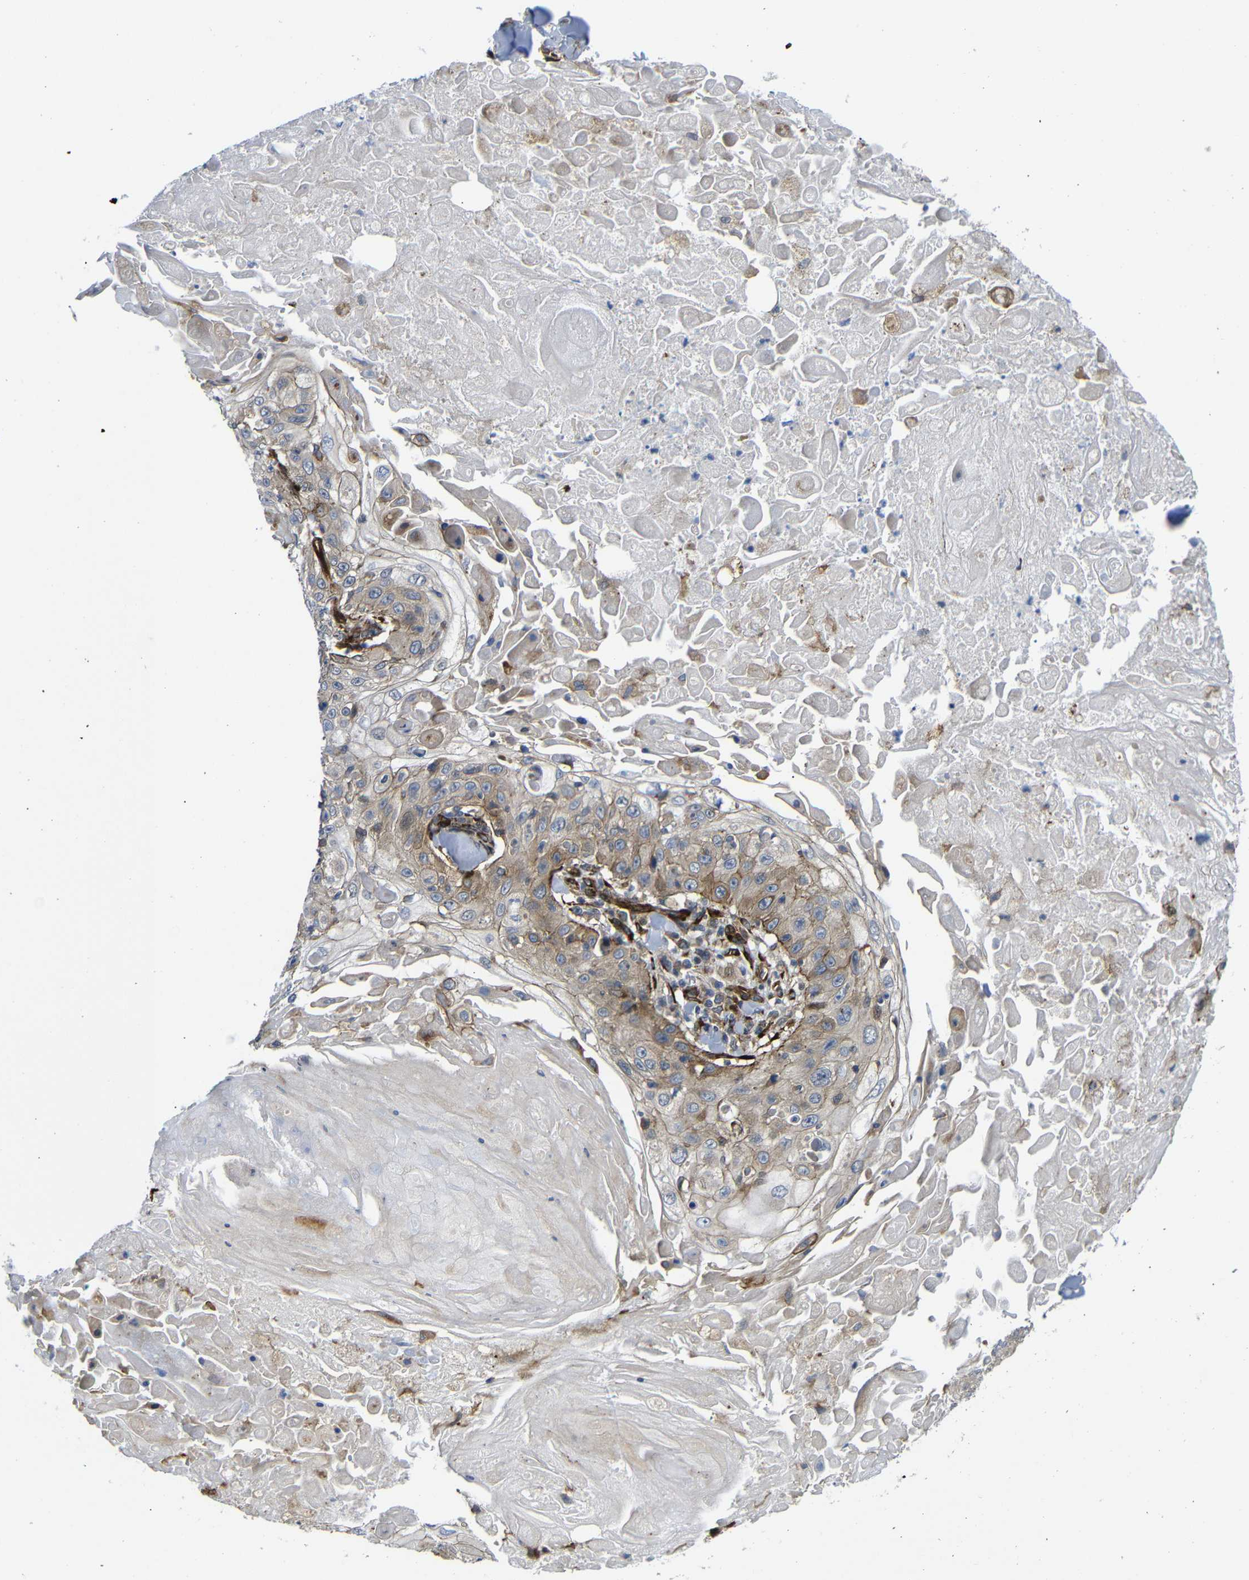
{"staining": {"intensity": "moderate", "quantity": "<25%", "location": "cytoplasmic/membranous"}, "tissue": "skin cancer", "cell_type": "Tumor cells", "image_type": "cancer", "snomed": [{"axis": "morphology", "description": "Squamous cell carcinoma, NOS"}, {"axis": "topography", "description": "Skin"}], "caption": "Immunohistochemistry photomicrograph of human skin cancer stained for a protein (brown), which reveals low levels of moderate cytoplasmic/membranous expression in about <25% of tumor cells.", "gene": "PARP14", "patient": {"sex": "male", "age": 86}}